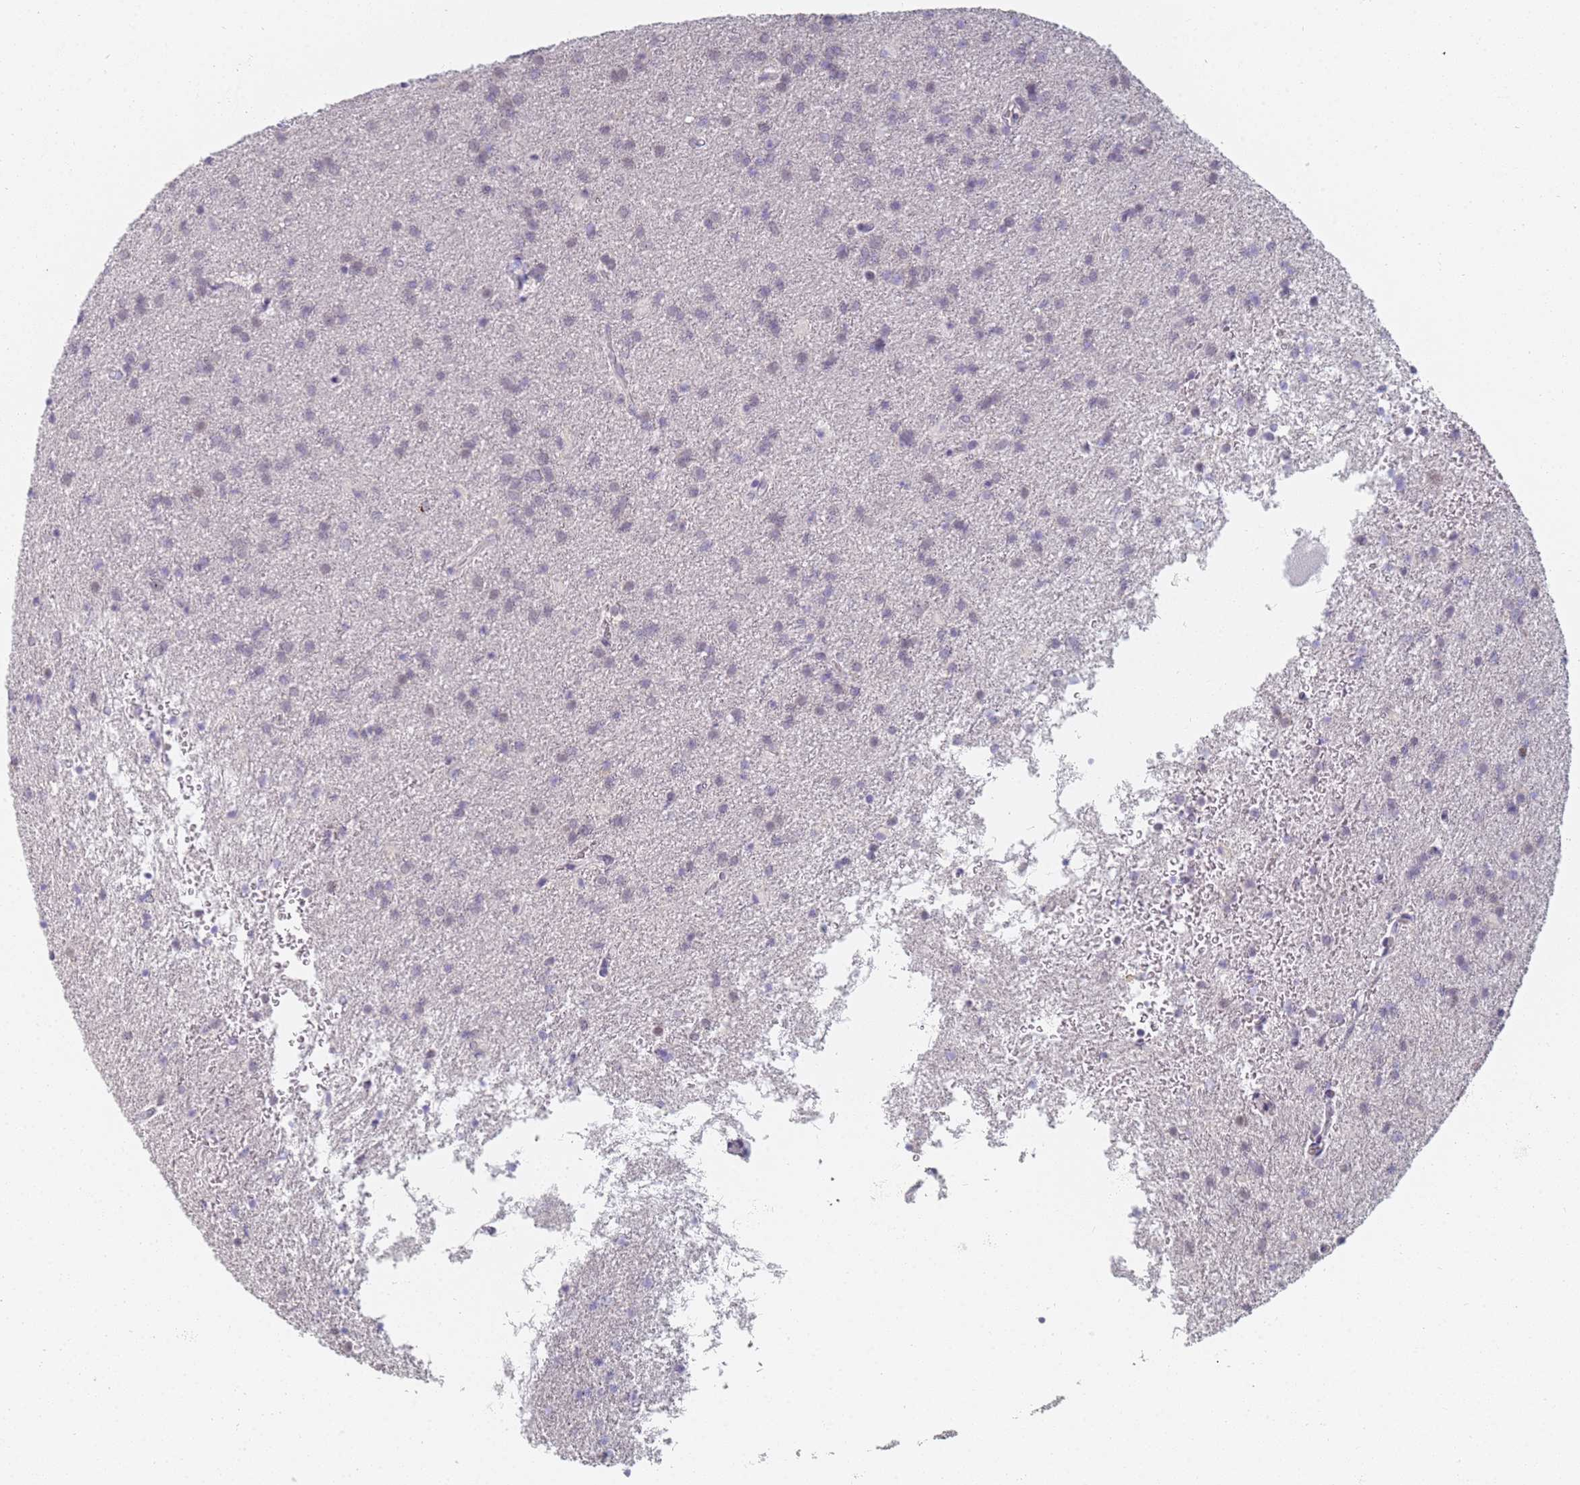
{"staining": {"intensity": "negative", "quantity": "none", "location": "none"}, "tissue": "glioma", "cell_type": "Tumor cells", "image_type": "cancer", "snomed": [{"axis": "morphology", "description": "Glioma, malignant, High grade"}, {"axis": "topography", "description": "Brain"}], "caption": "DAB (3,3'-diaminobenzidine) immunohistochemical staining of malignant high-grade glioma displays no significant positivity in tumor cells.", "gene": "SLC38A9", "patient": {"sex": "female", "age": 50}}